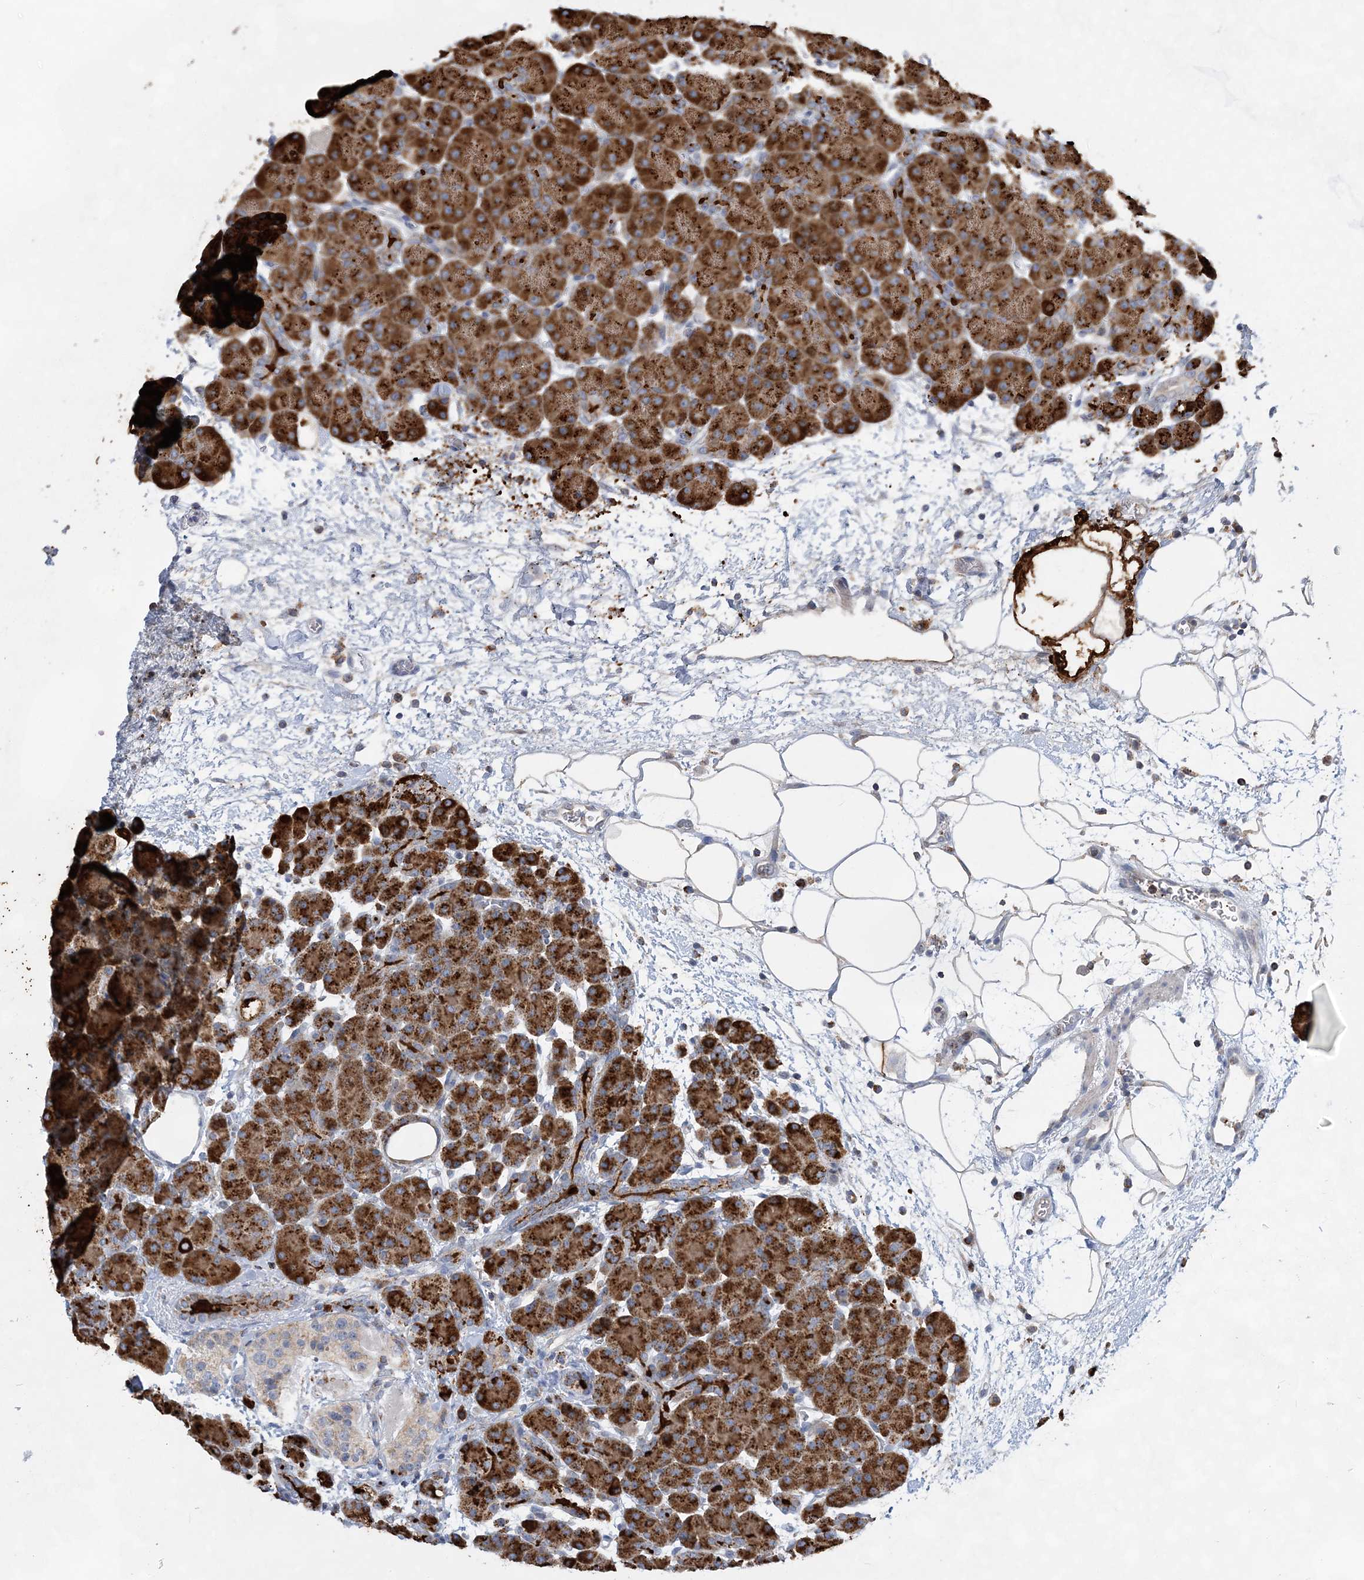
{"staining": {"intensity": "strong", "quantity": ">75%", "location": "cytoplasmic/membranous"}, "tissue": "pancreas", "cell_type": "Exocrine glandular cells", "image_type": "normal", "snomed": [{"axis": "morphology", "description": "Normal tissue, NOS"}, {"axis": "topography", "description": "Pancreas"}], "caption": "Protein staining displays strong cytoplasmic/membranous positivity in approximately >75% of exocrine glandular cells in unremarkable pancreas. The protein of interest is shown in brown color, while the nuclei are stained blue.", "gene": "TRAPPC13", "patient": {"sex": "male", "age": 66}}